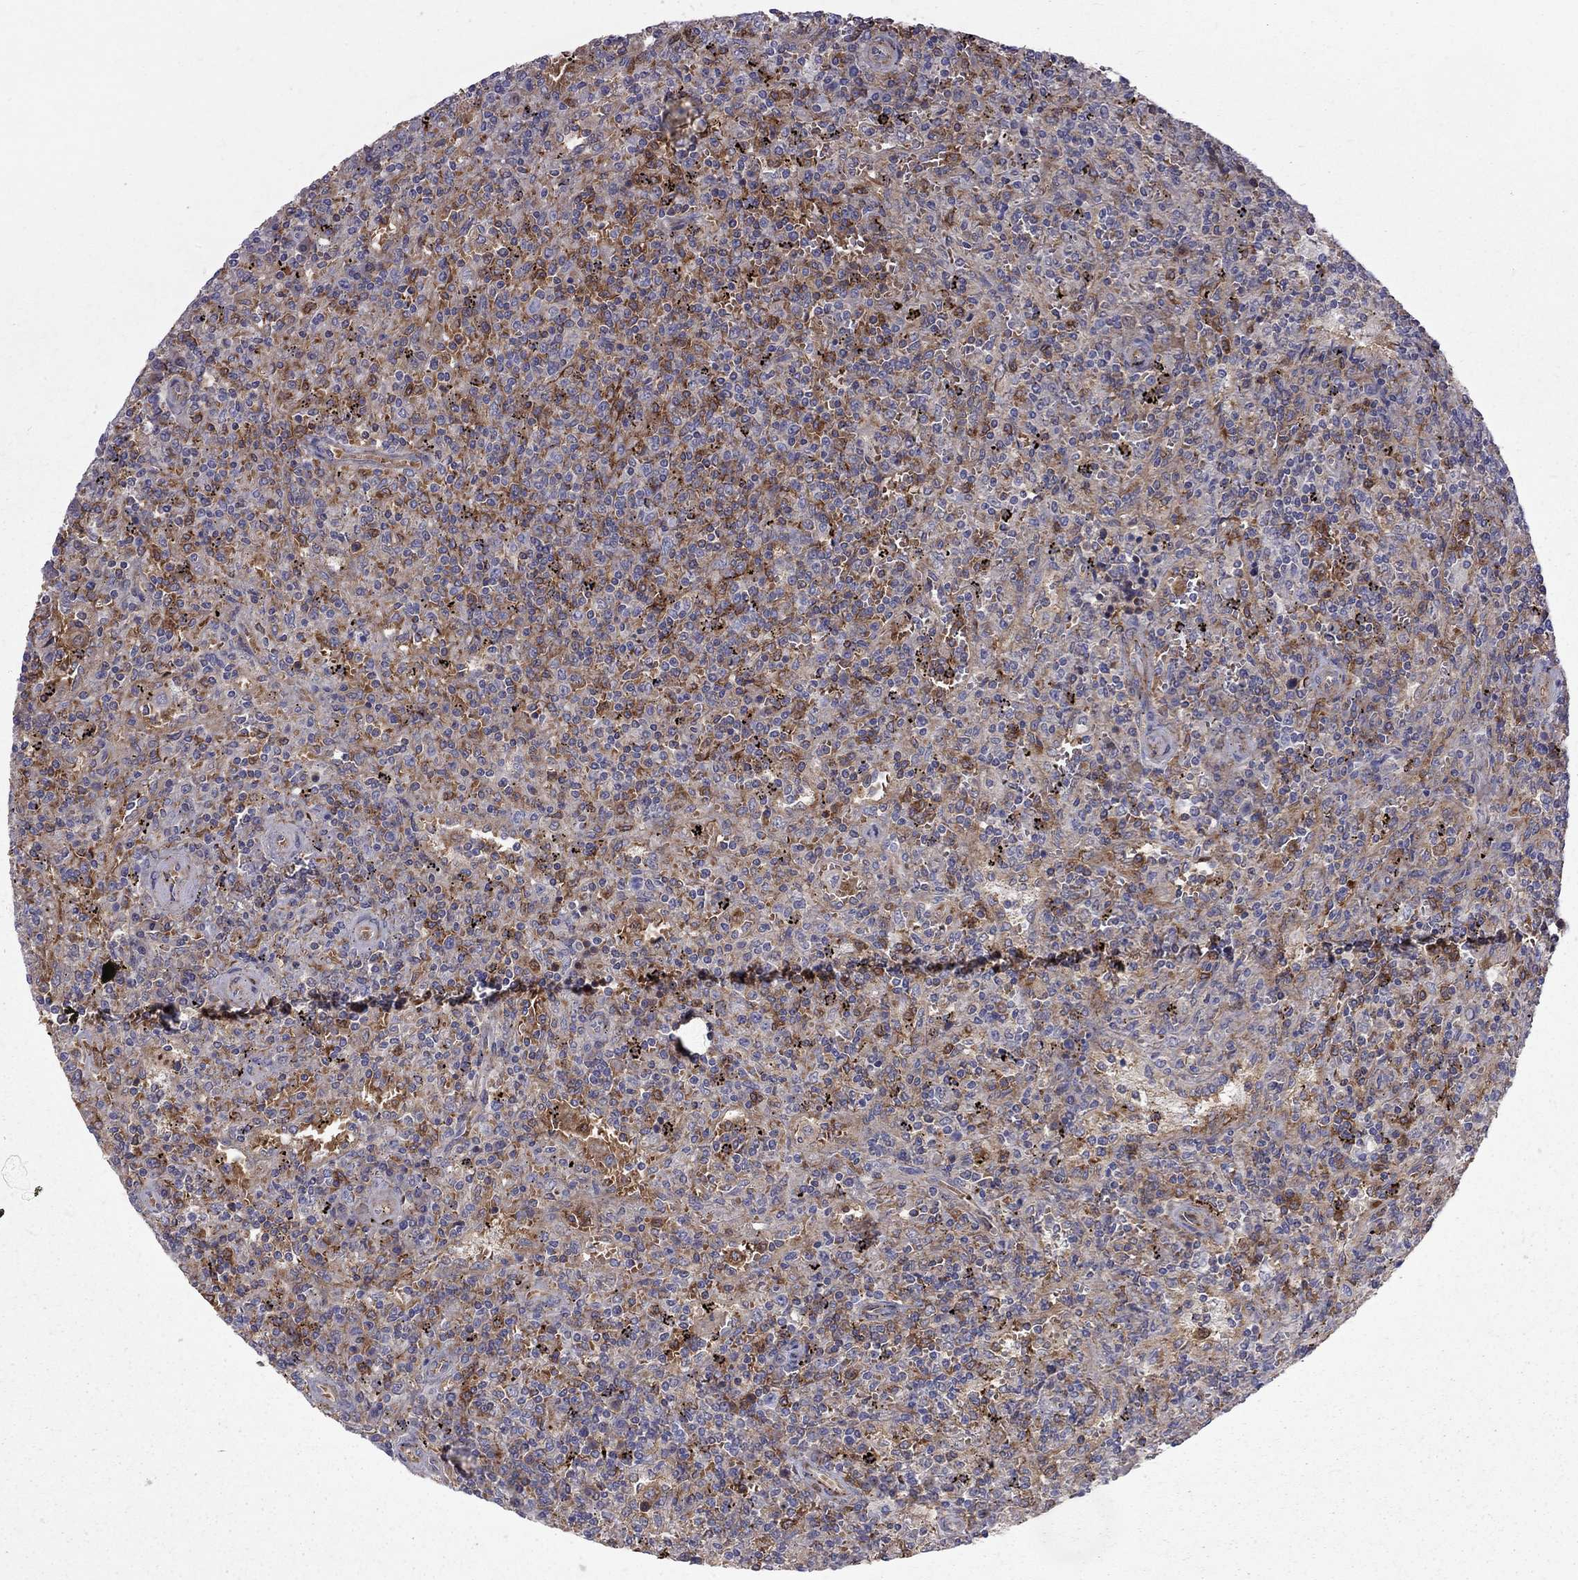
{"staining": {"intensity": "moderate", "quantity": "25%-75%", "location": "cytoplasmic/membranous"}, "tissue": "lymphoma", "cell_type": "Tumor cells", "image_type": "cancer", "snomed": [{"axis": "morphology", "description": "Malignant lymphoma, non-Hodgkin's type, Low grade"}, {"axis": "topography", "description": "Spleen"}], "caption": "Low-grade malignant lymphoma, non-Hodgkin's type stained with a brown dye displays moderate cytoplasmic/membranous positive positivity in approximately 25%-75% of tumor cells.", "gene": "EIF4E3", "patient": {"sex": "male", "age": 62}}